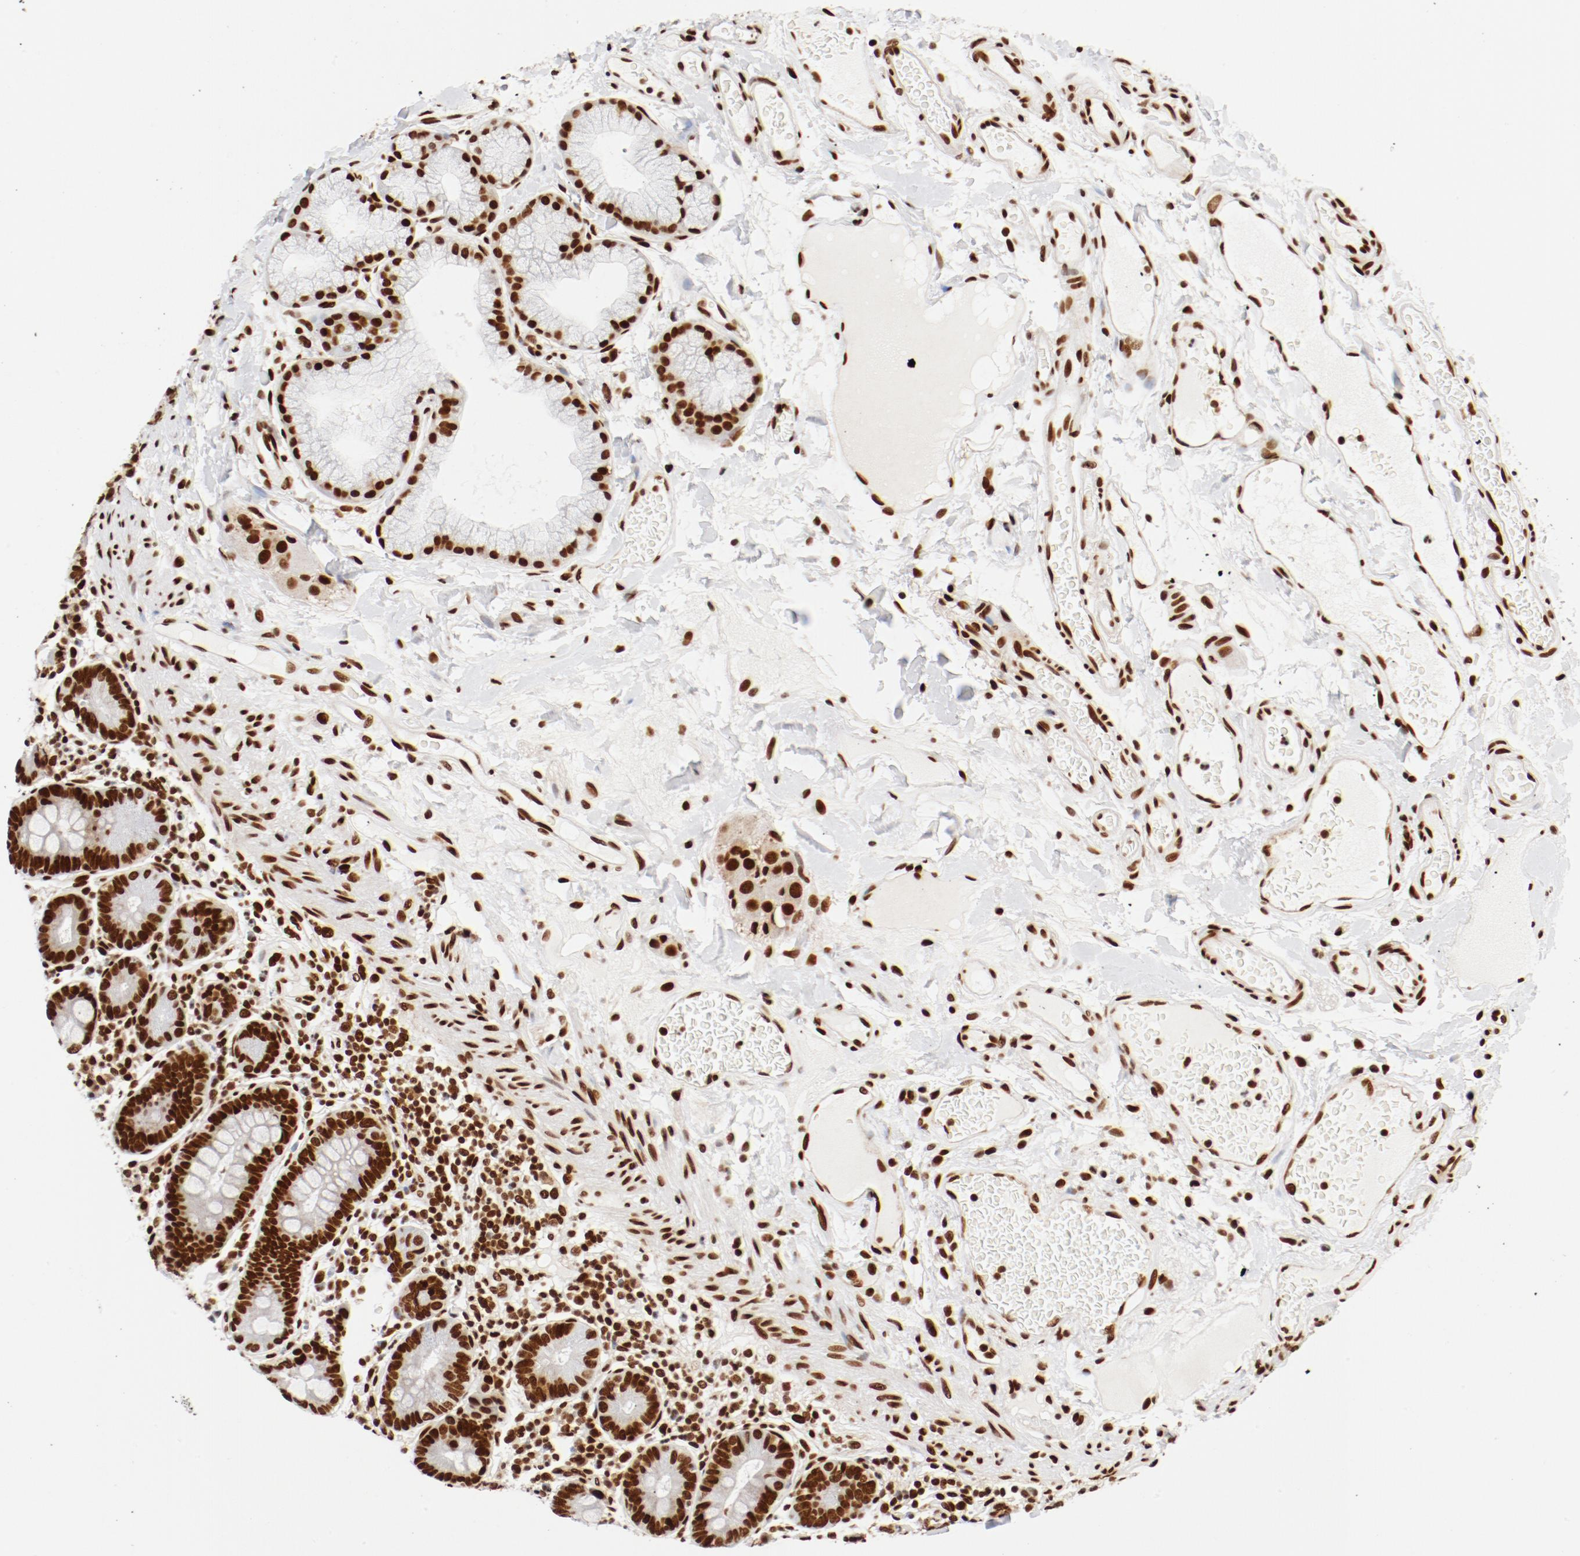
{"staining": {"intensity": "strong", "quantity": ">75%", "location": "nuclear"}, "tissue": "duodenum", "cell_type": "Glandular cells", "image_type": "normal", "snomed": [{"axis": "morphology", "description": "Normal tissue, NOS"}, {"axis": "topography", "description": "Duodenum"}], "caption": "IHC (DAB (3,3'-diaminobenzidine)) staining of unremarkable duodenum displays strong nuclear protein staining in about >75% of glandular cells. (DAB IHC with brightfield microscopy, high magnification).", "gene": "CTBP1", "patient": {"sex": "male", "age": 50}}